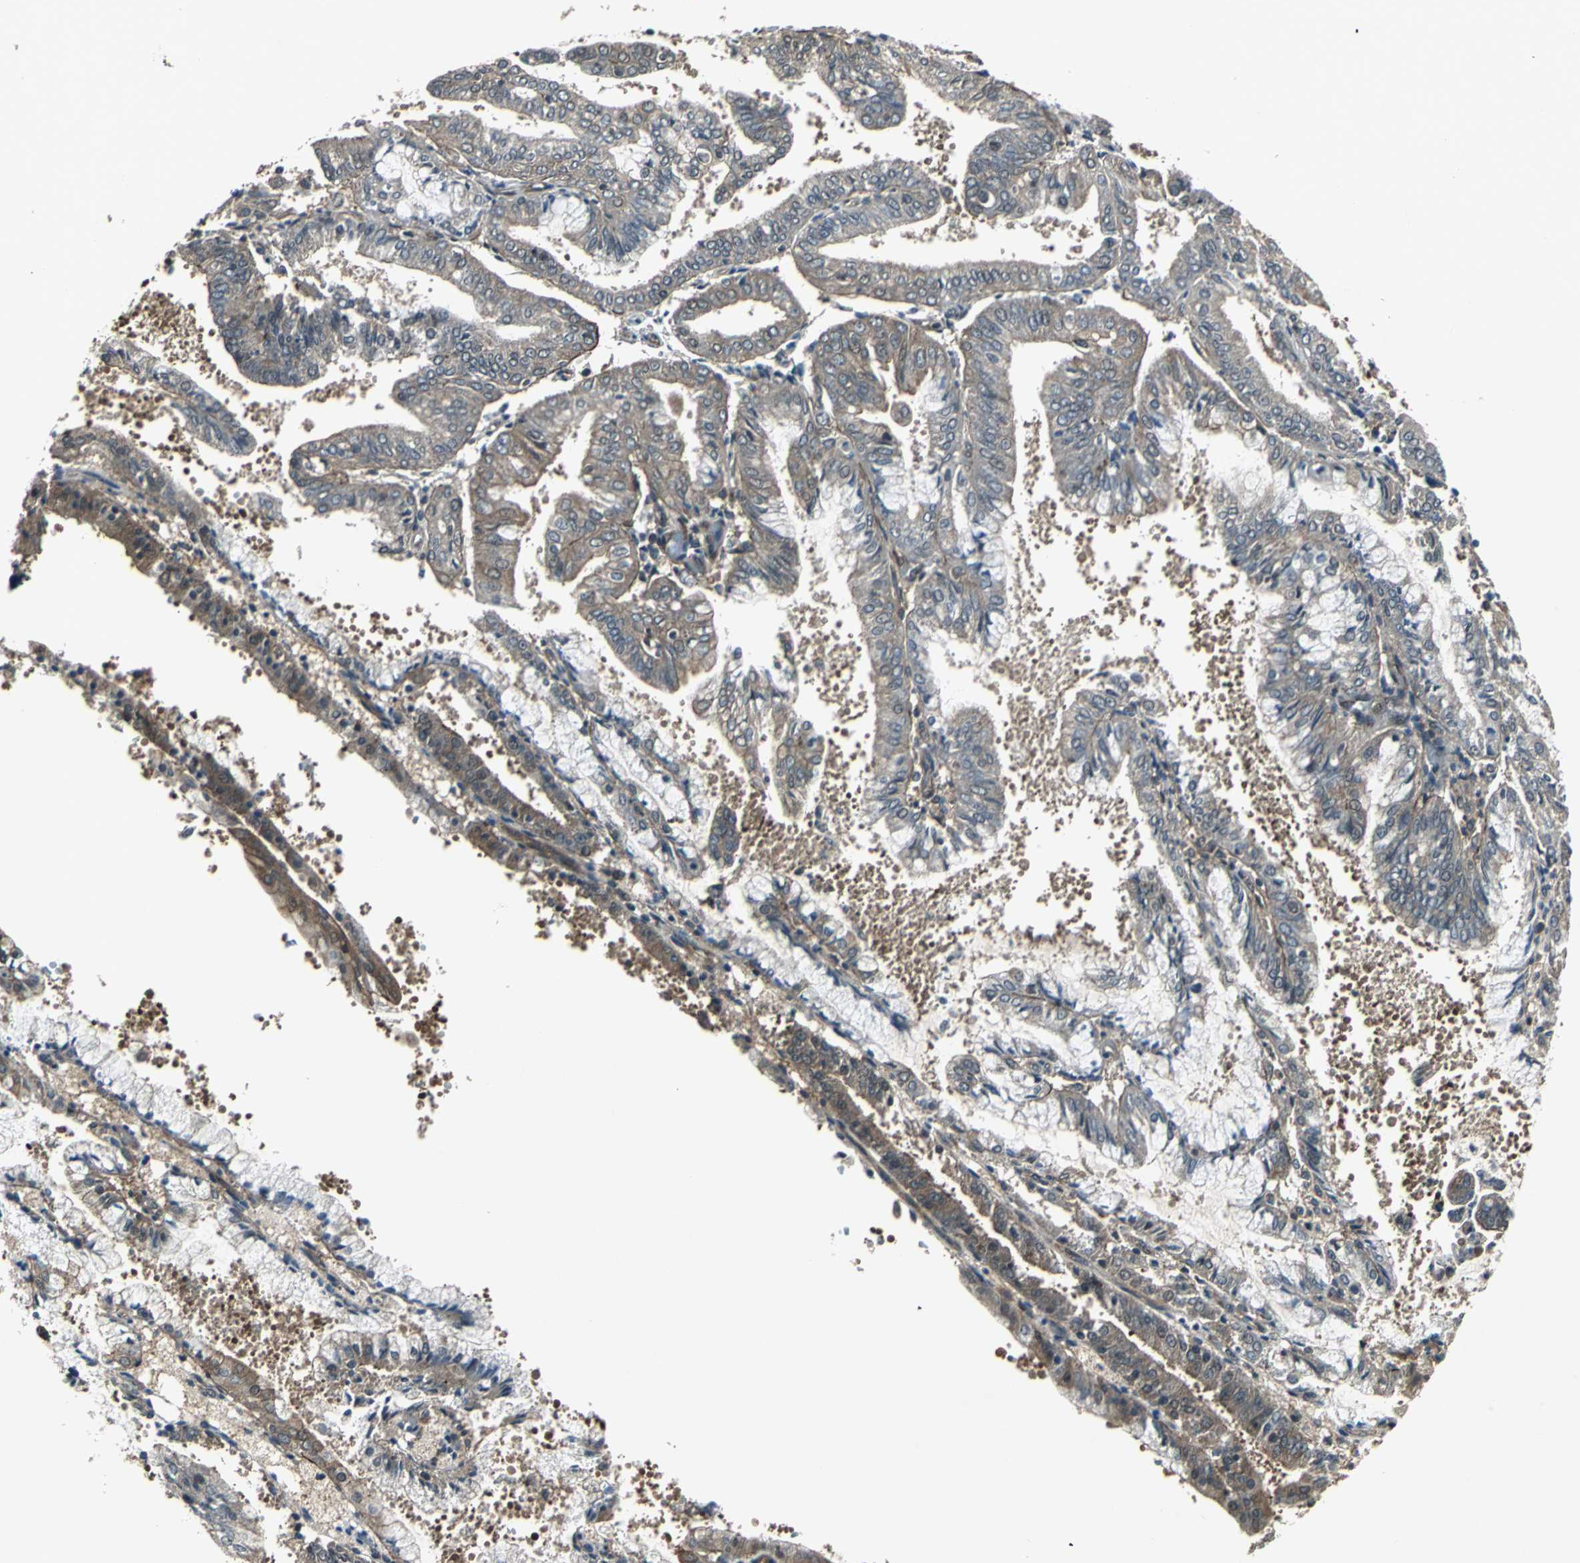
{"staining": {"intensity": "moderate", "quantity": ">75%", "location": "cytoplasmic/membranous"}, "tissue": "endometrial cancer", "cell_type": "Tumor cells", "image_type": "cancer", "snomed": [{"axis": "morphology", "description": "Adenocarcinoma, NOS"}, {"axis": "topography", "description": "Endometrium"}], "caption": "Immunohistochemical staining of human endometrial cancer displays medium levels of moderate cytoplasmic/membranous staining in approximately >75% of tumor cells.", "gene": "PFDN1", "patient": {"sex": "female", "age": 63}}